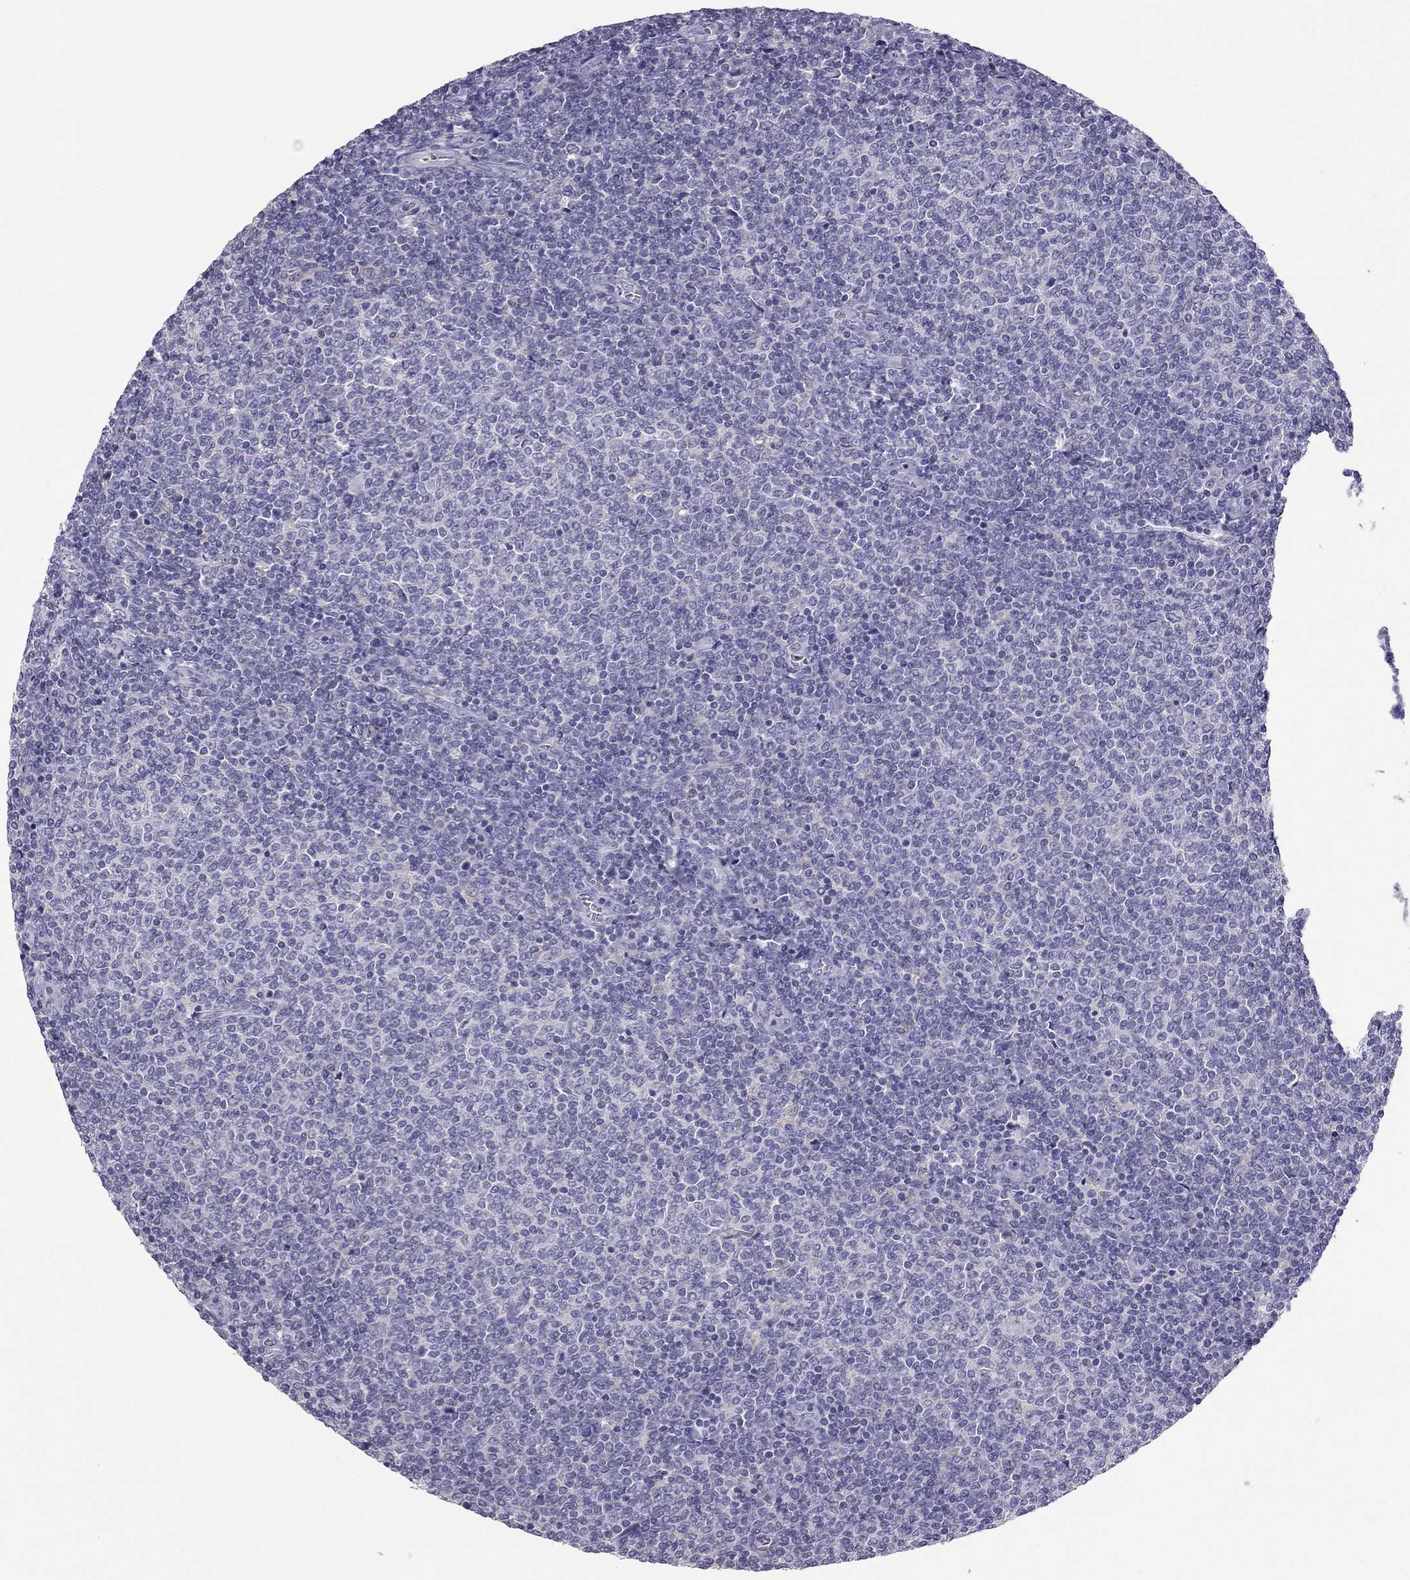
{"staining": {"intensity": "negative", "quantity": "none", "location": "none"}, "tissue": "lymphoma", "cell_type": "Tumor cells", "image_type": "cancer", "snomed": [{"axis": "morphology", "description": "Malignant lymphoma, non-Hodgkin's type, Low grade"}, {"axis": "topography", "description": "Lymph node"}], "caption": "IHC micrograph of neoplastic tissue: human lymphoma stained with DAB demonstrates no significant protein expression in tumor cells.", "gene": "RGS8", "patient": {"sex": "male", "age": 52}}